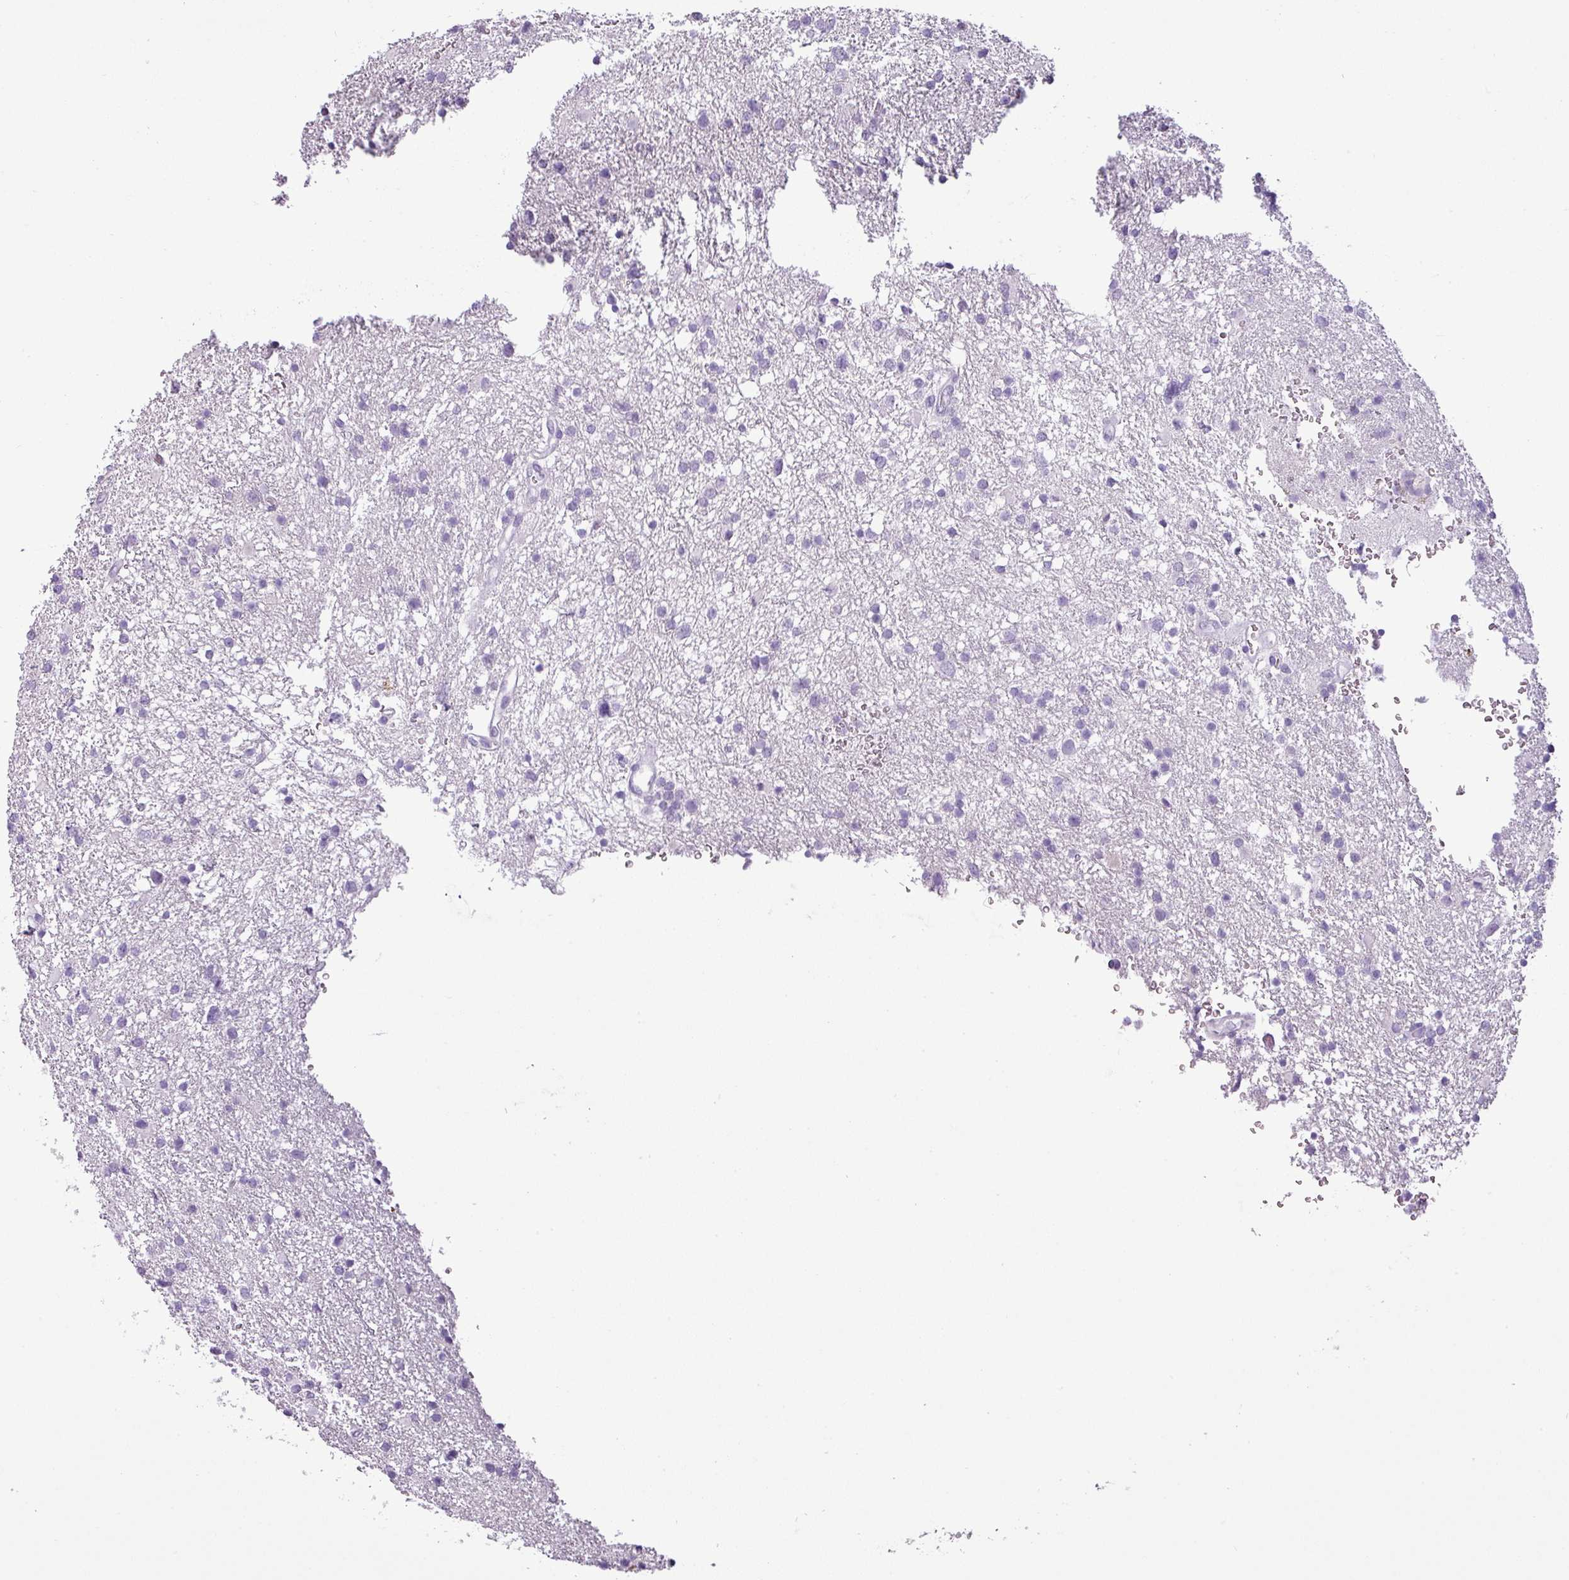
{"staining": {"intensity": "negative", "quantity": "none", "location": "none"}, "tissue": "glioma", "cell_type": "Tumor cells", "image_type": "cancer", "snomed": [{"axis": "morphology", "description": "Glioma, malignant, Low grade"}, {"axis": "topography", "description": "Brain"}], "caption": "IHC histopathology image of low-grade glioma (malignant) stained for a protein (brown), which exhibits no expression in tumor cells. Nuclei are stained in blue.", "gene": "CDH16", "patient": {"sex": "female", "age": 32}}